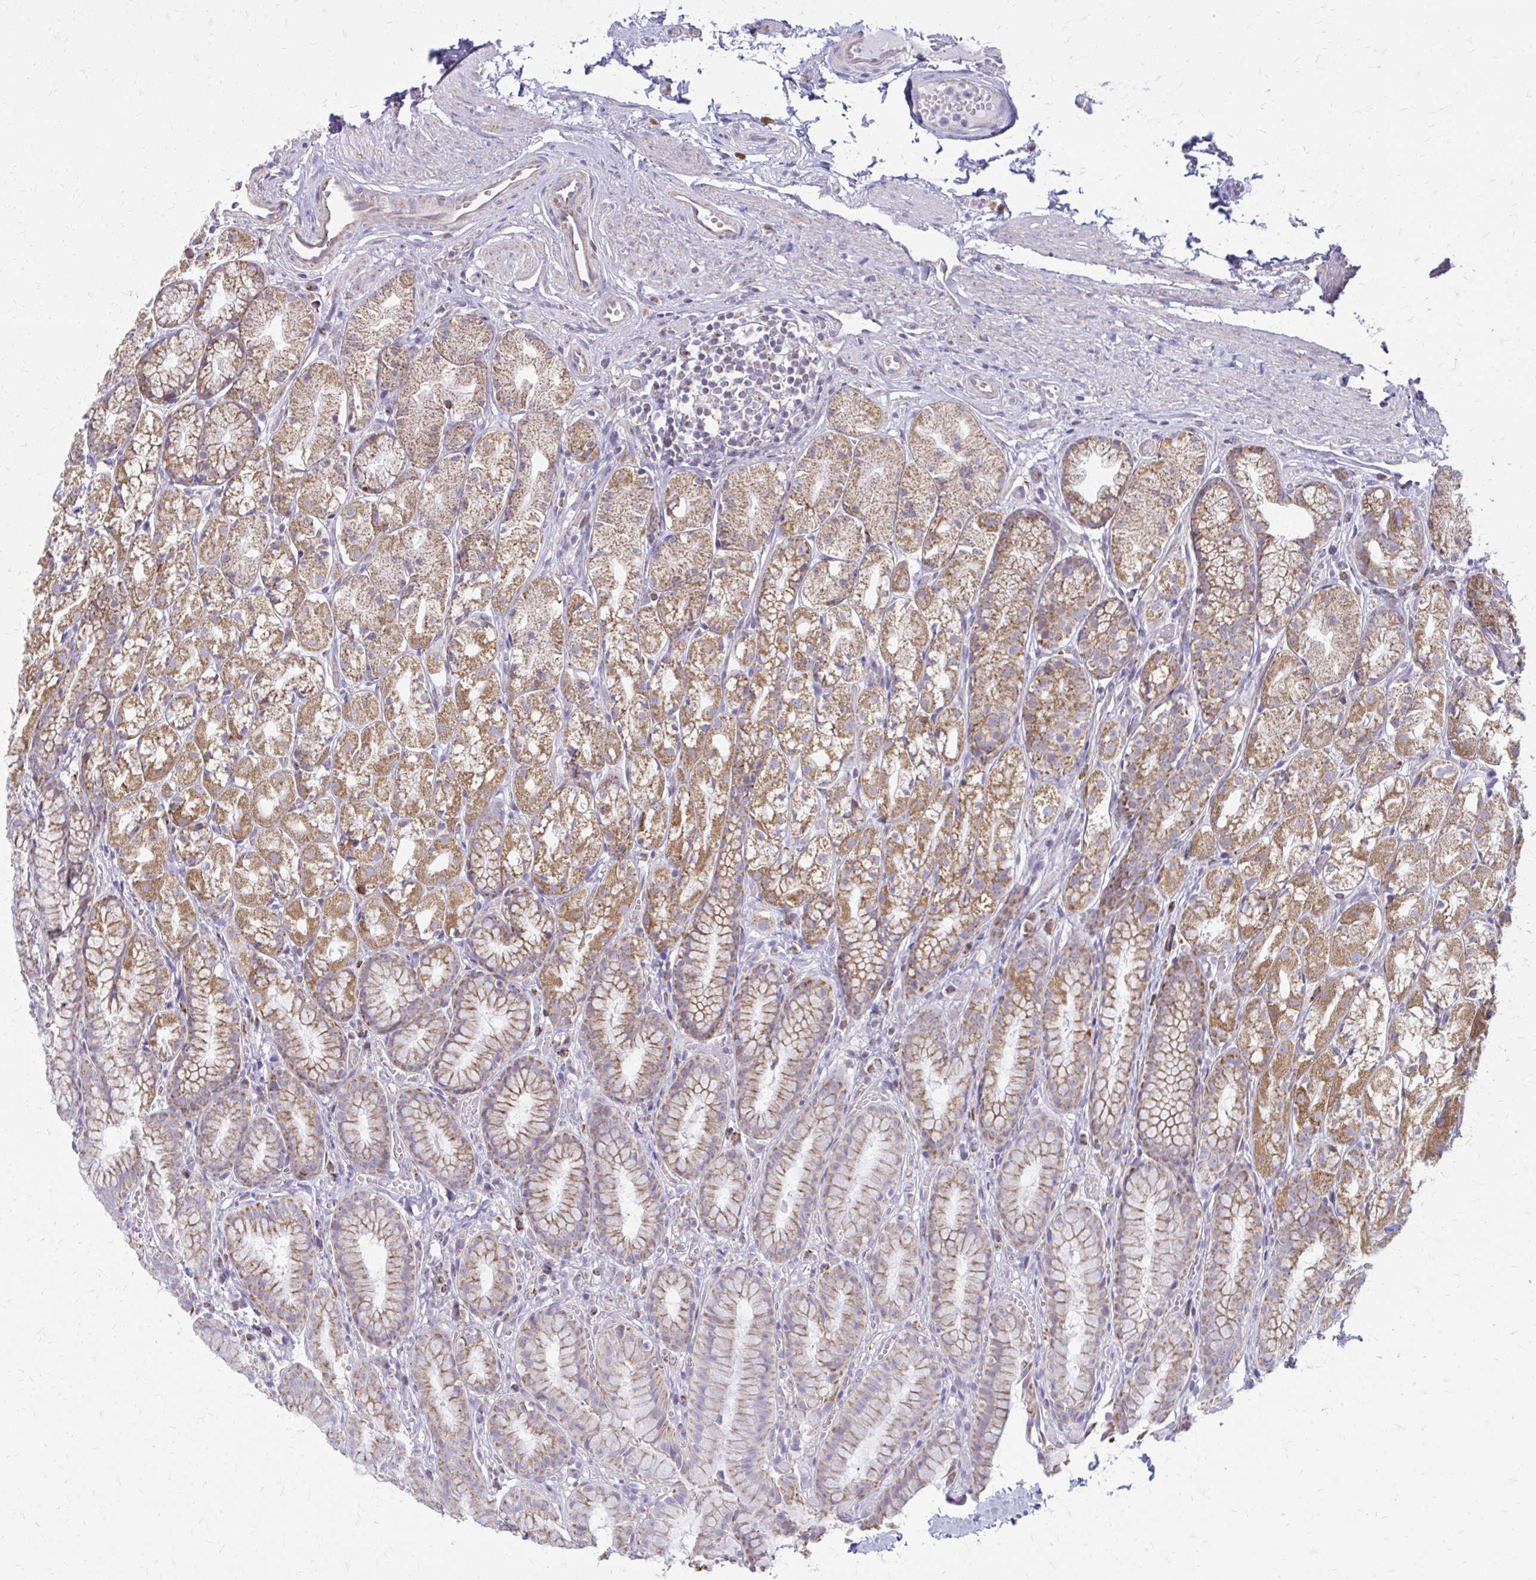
{"staining": {"intensity": "weak", "quantity": "25%-75%", "location": "cytoplasmic/membranous"}, "tissue": "stomach", "cell_type": "Glandular cells", "image_type": "normal", "snomed": [{"axis": "morphology", "description": "Normal tissue, NOS"}, {"axis": "topography", "description": "Stomach"}], "caption": "Approximately 25%-75% of glandular cells in unremarkable stomach exhibit weak cytoplasmic/membranous protein positivity as visualized by brown immunohistochemical staining.", "gene": "IFIT1", "patient": {"sex": "male", "age": 70}}